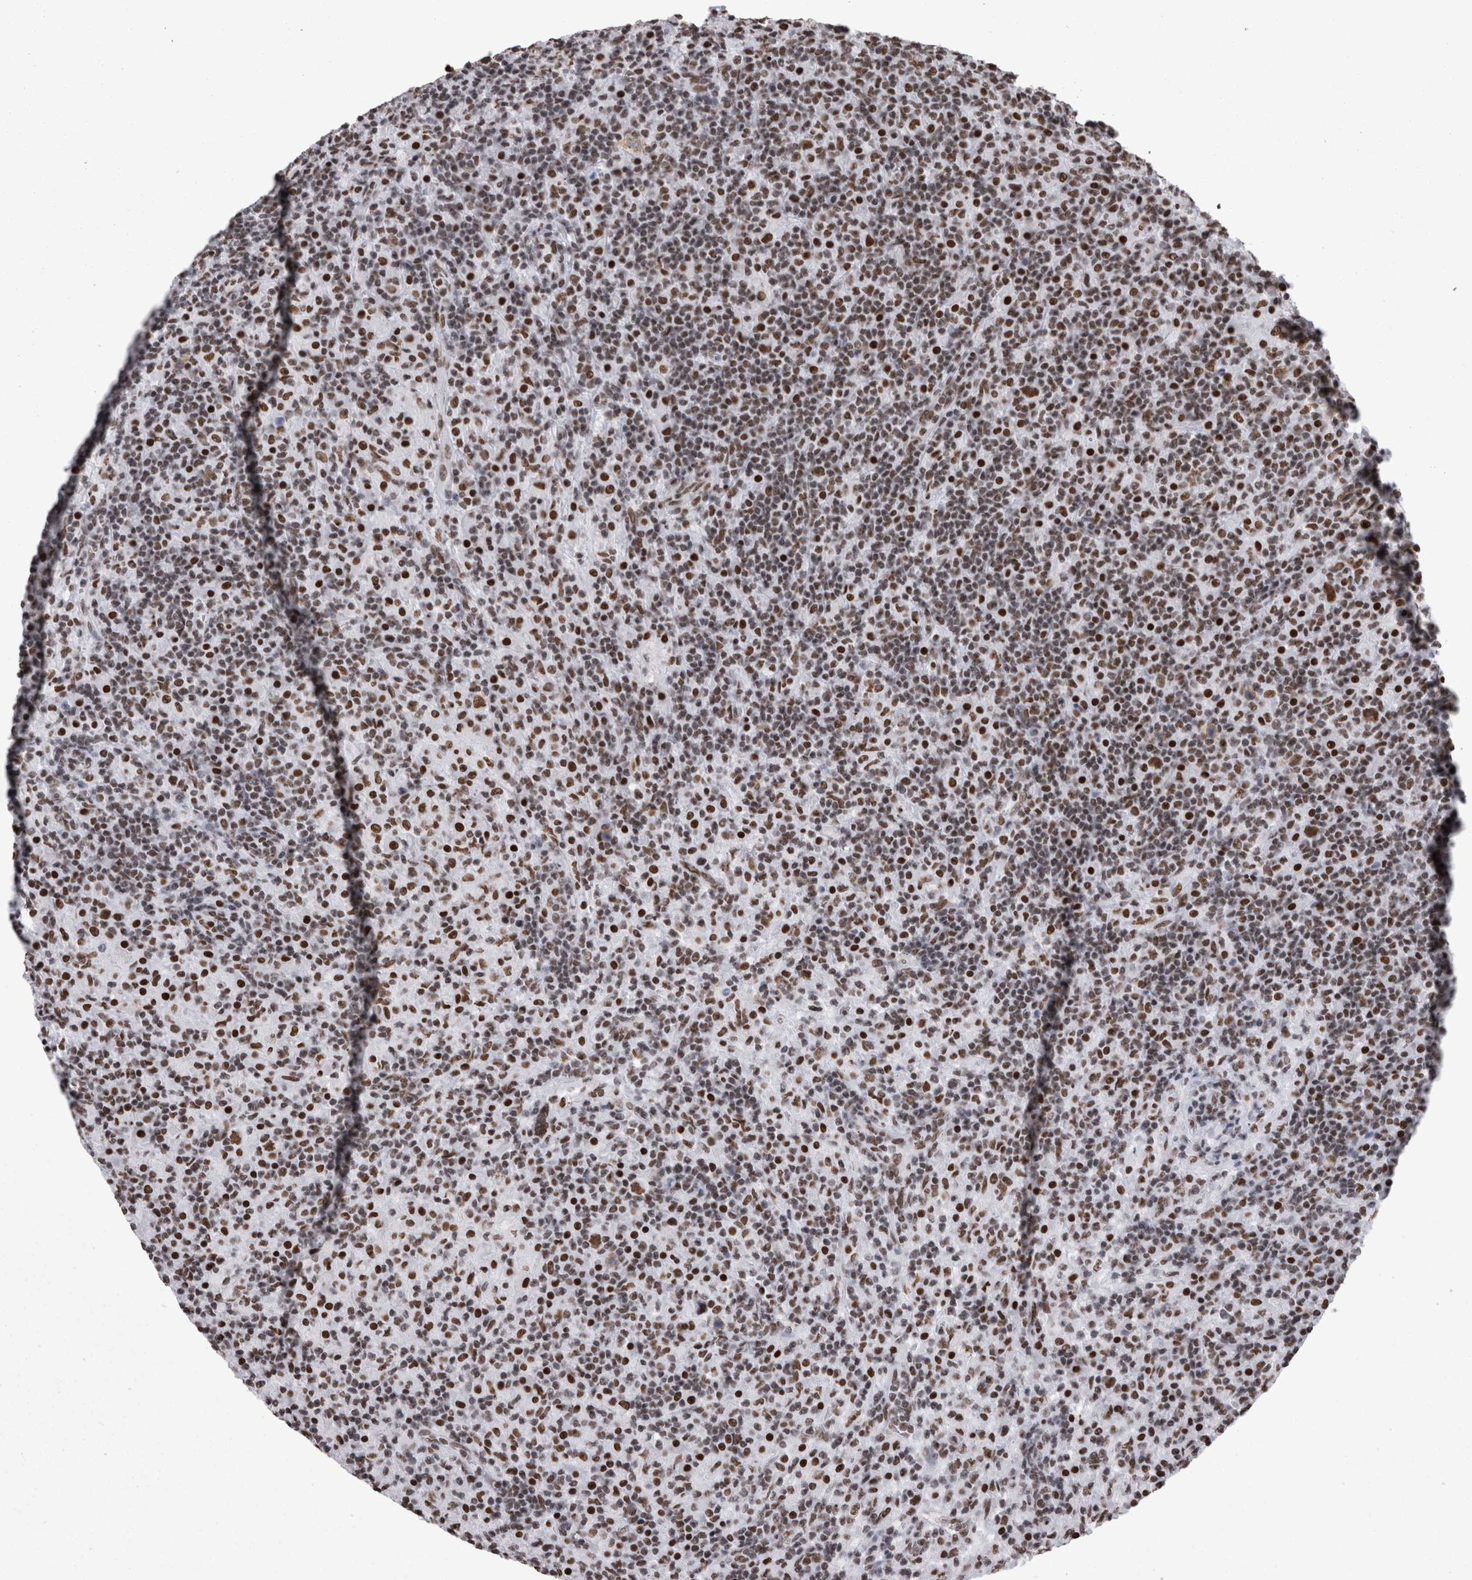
{"staining": {"intensity": "moderate", "quantity": ">75%", "location": "nuclear"}, "tissue": "lymphoma", "cell_type": "Tumor cells", "image_type": "cancer", "snomed": [{"axis": "morphology", "description": "Hodgkin's disease, NOS"}, {"axis": "topography", "description": "Lymph node"}], "caption": "Human lymphoma stained for a protein (brown) displays moderate nuclear positive positivity in about >75% of tumor cells.", "gene": "HNRNPM", "patient": {"sex": "male", "age": 70}}